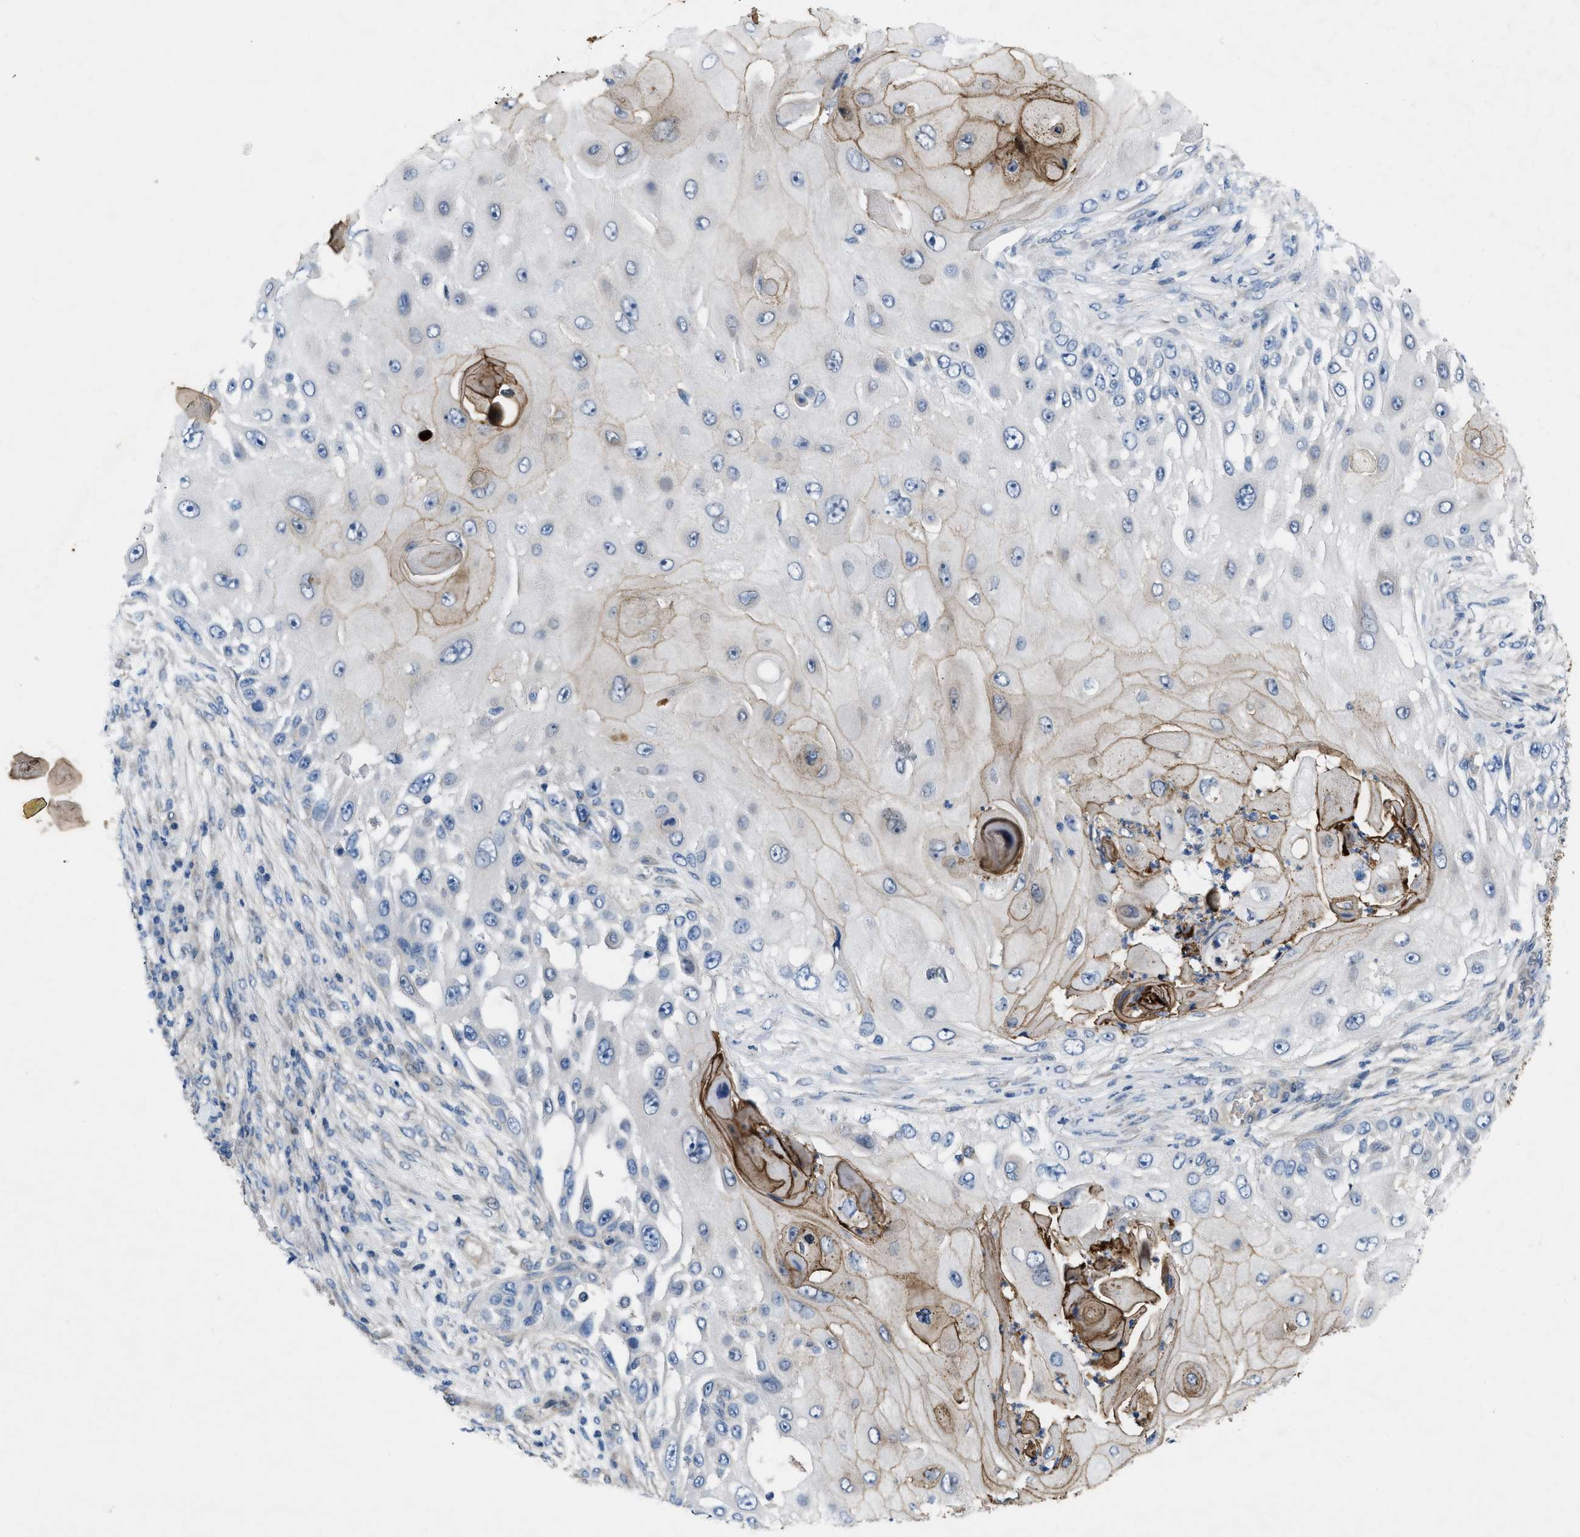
{"staining": {"intensity": "moderate", "quantity": "<25%", "location": "cytoplasmic/membranous"}, "tissue": "skin cancer", "cell_type": "Tumor cells", "image_type": "cancer", "snomed": [{"axis": "morphology", "description": "Squamous cell carcinoma, NOS"}, {"axis": "topography", "description": "Skin"}], "caption": "Moderate cytoplasmic/membranous expression is present in approximately <25% of tumor cells in squamous cell carcinoma (skin).", "gene": "NDEL1", "patient": {"sex": "female", "age": 44}}